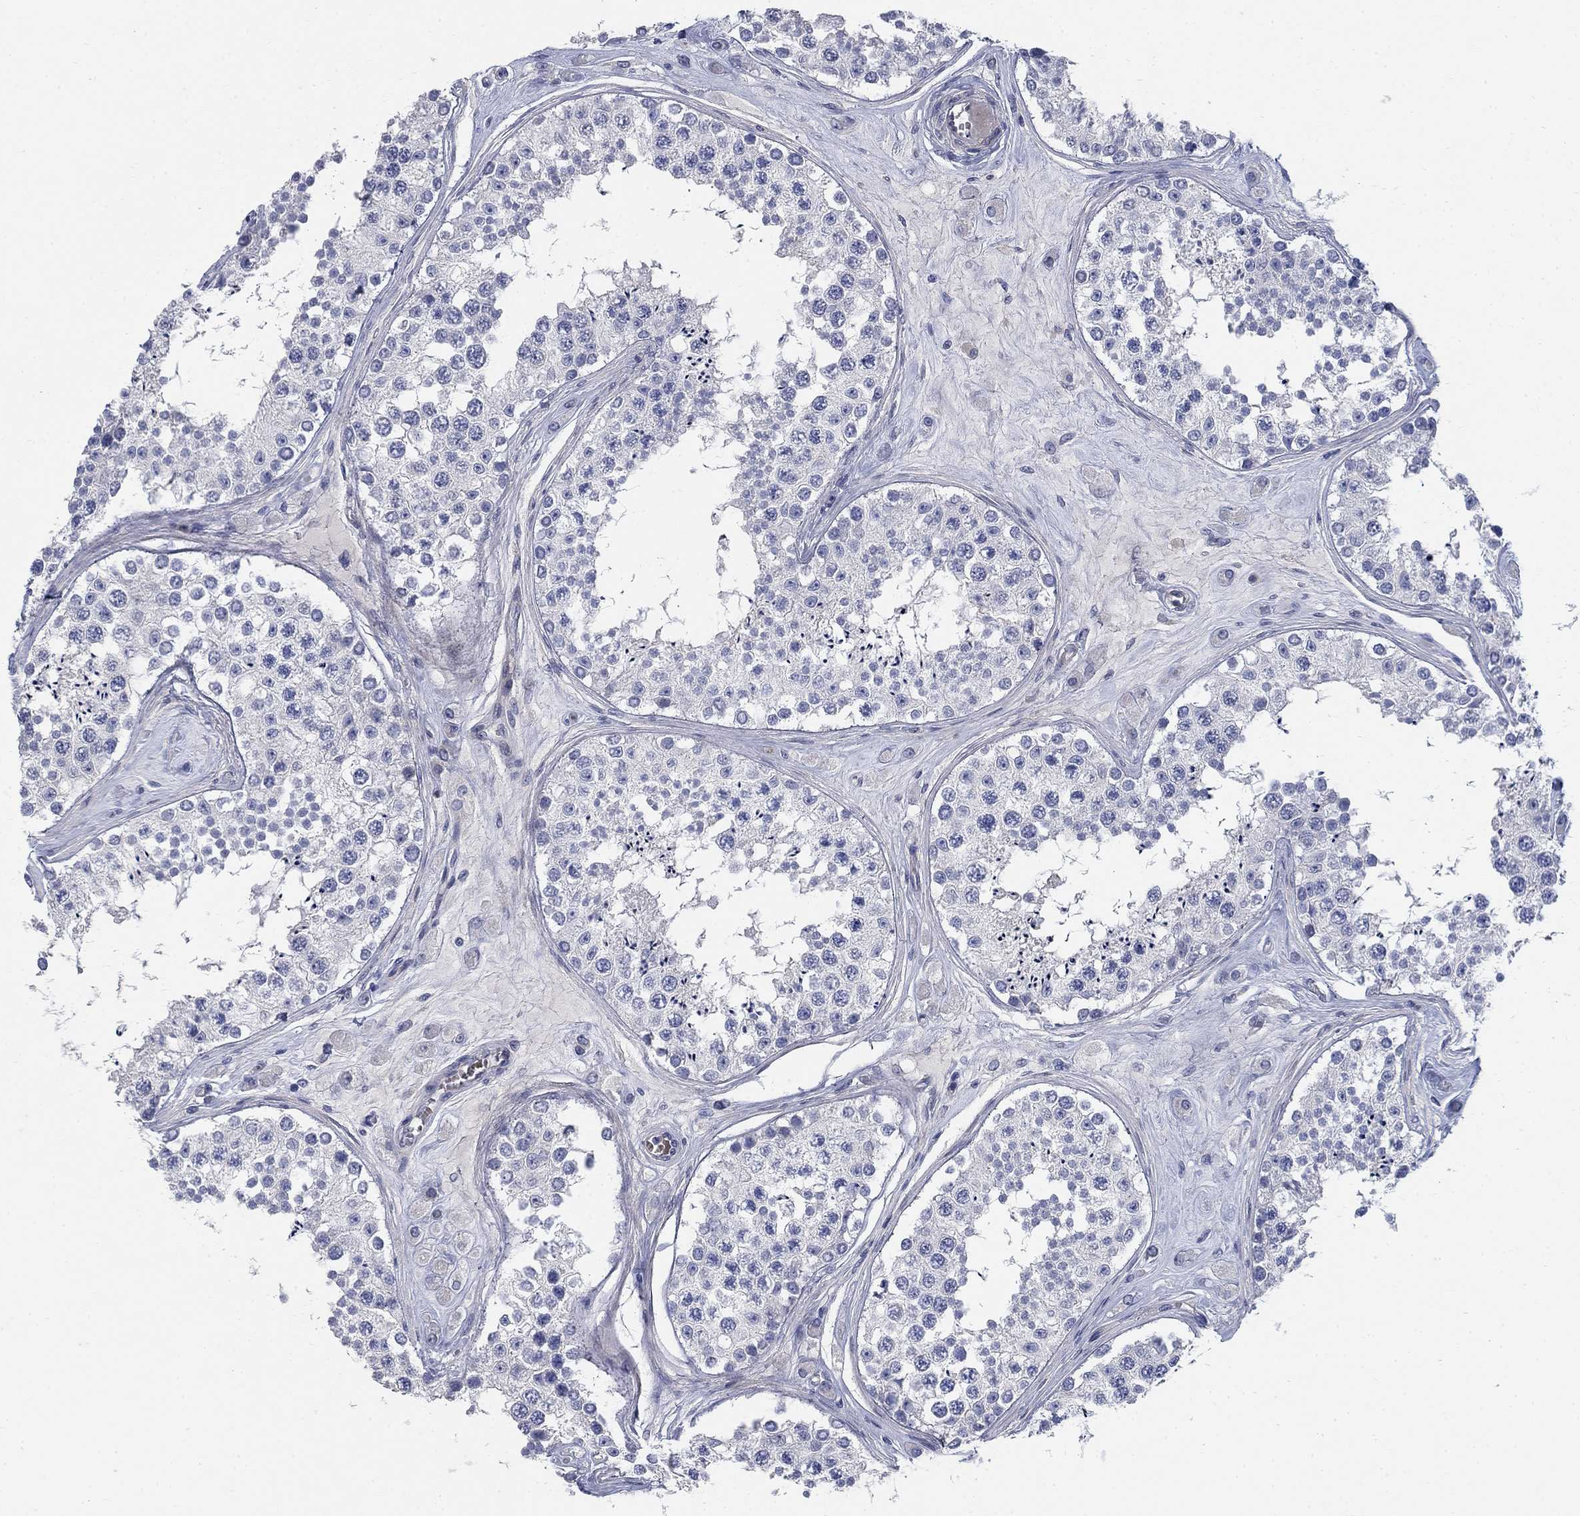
{"staining": {"intensity": "negative", "quantity": "none", "location": "none"}, "tissue": "testis", "cell_type": "Cells in seminiferous ducts", "image_type": "normal", "snomed": [{"axis": "morphology", "description": "Normal tissue, NOS"}, {"axis": "topography", "description": "Testis"}], "caption": "IHC micrograph of normal testis: human testis stained with DAB reveals no significant protein positivity in cells in seminiferous ducts. Nuclei are stained in blue.", "gene": "DNER", "patient": {"sex": "male", "age": 25}}